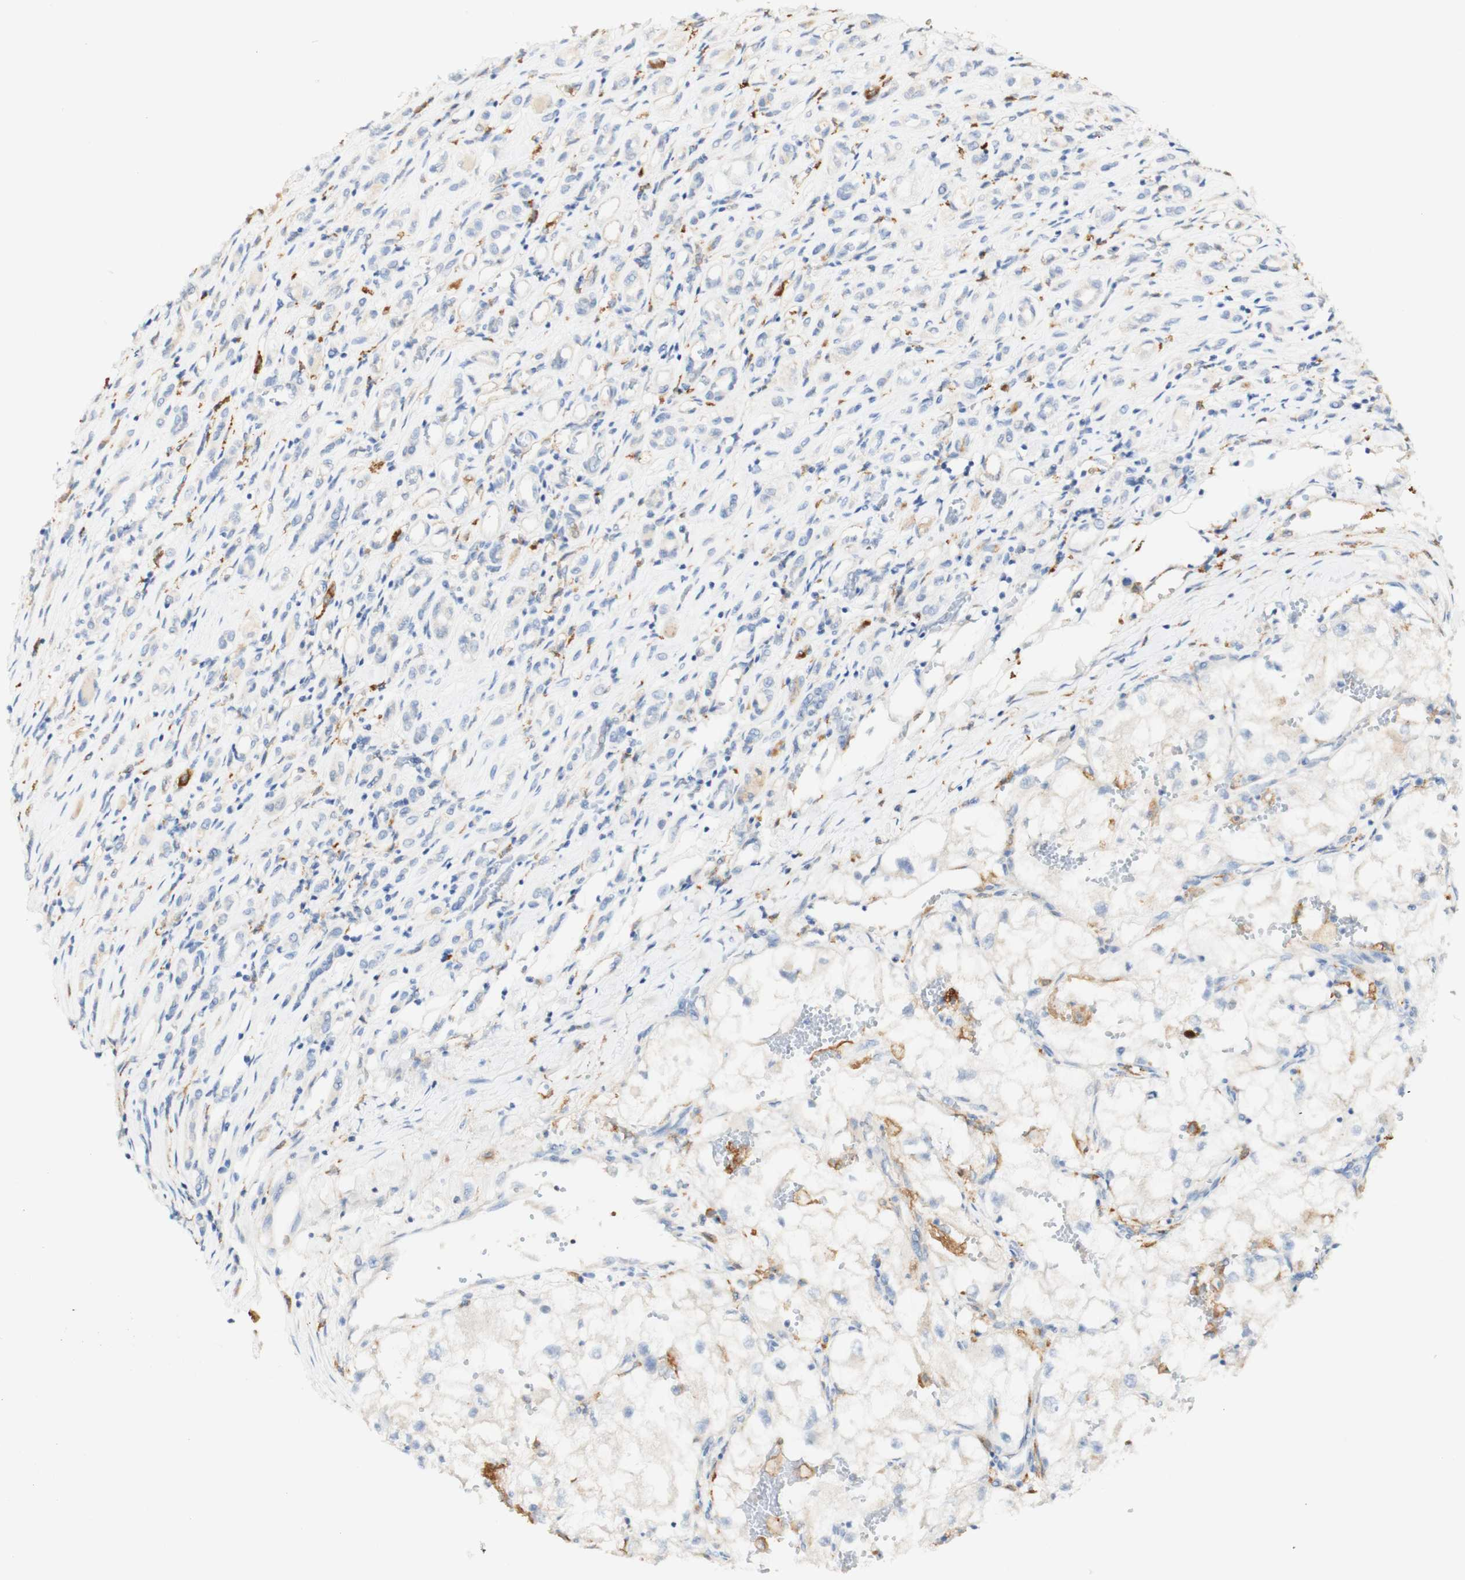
{"staining": {"intensity": "negative", "quantity": "none", "location": "none"}, "tissue": "renal cancer", "cell_type": "Tumor cells", "image_type": "cancer", "snomed": [{"axis": "morphology", "description": "Adenocarcinoma, NOS"}, {"axis": "topography", "description": "Kidney"}], "caption": "Immunohistochemistry (IHC) image of neoplastic tissue: adenocarcinoma (renal) stained with DAB (3,3'-diaminobenzidine) displays no significant protein expression in tumor cells.", "gene": "FCGRT", "patient": {"sex": "female", "age": 70}}